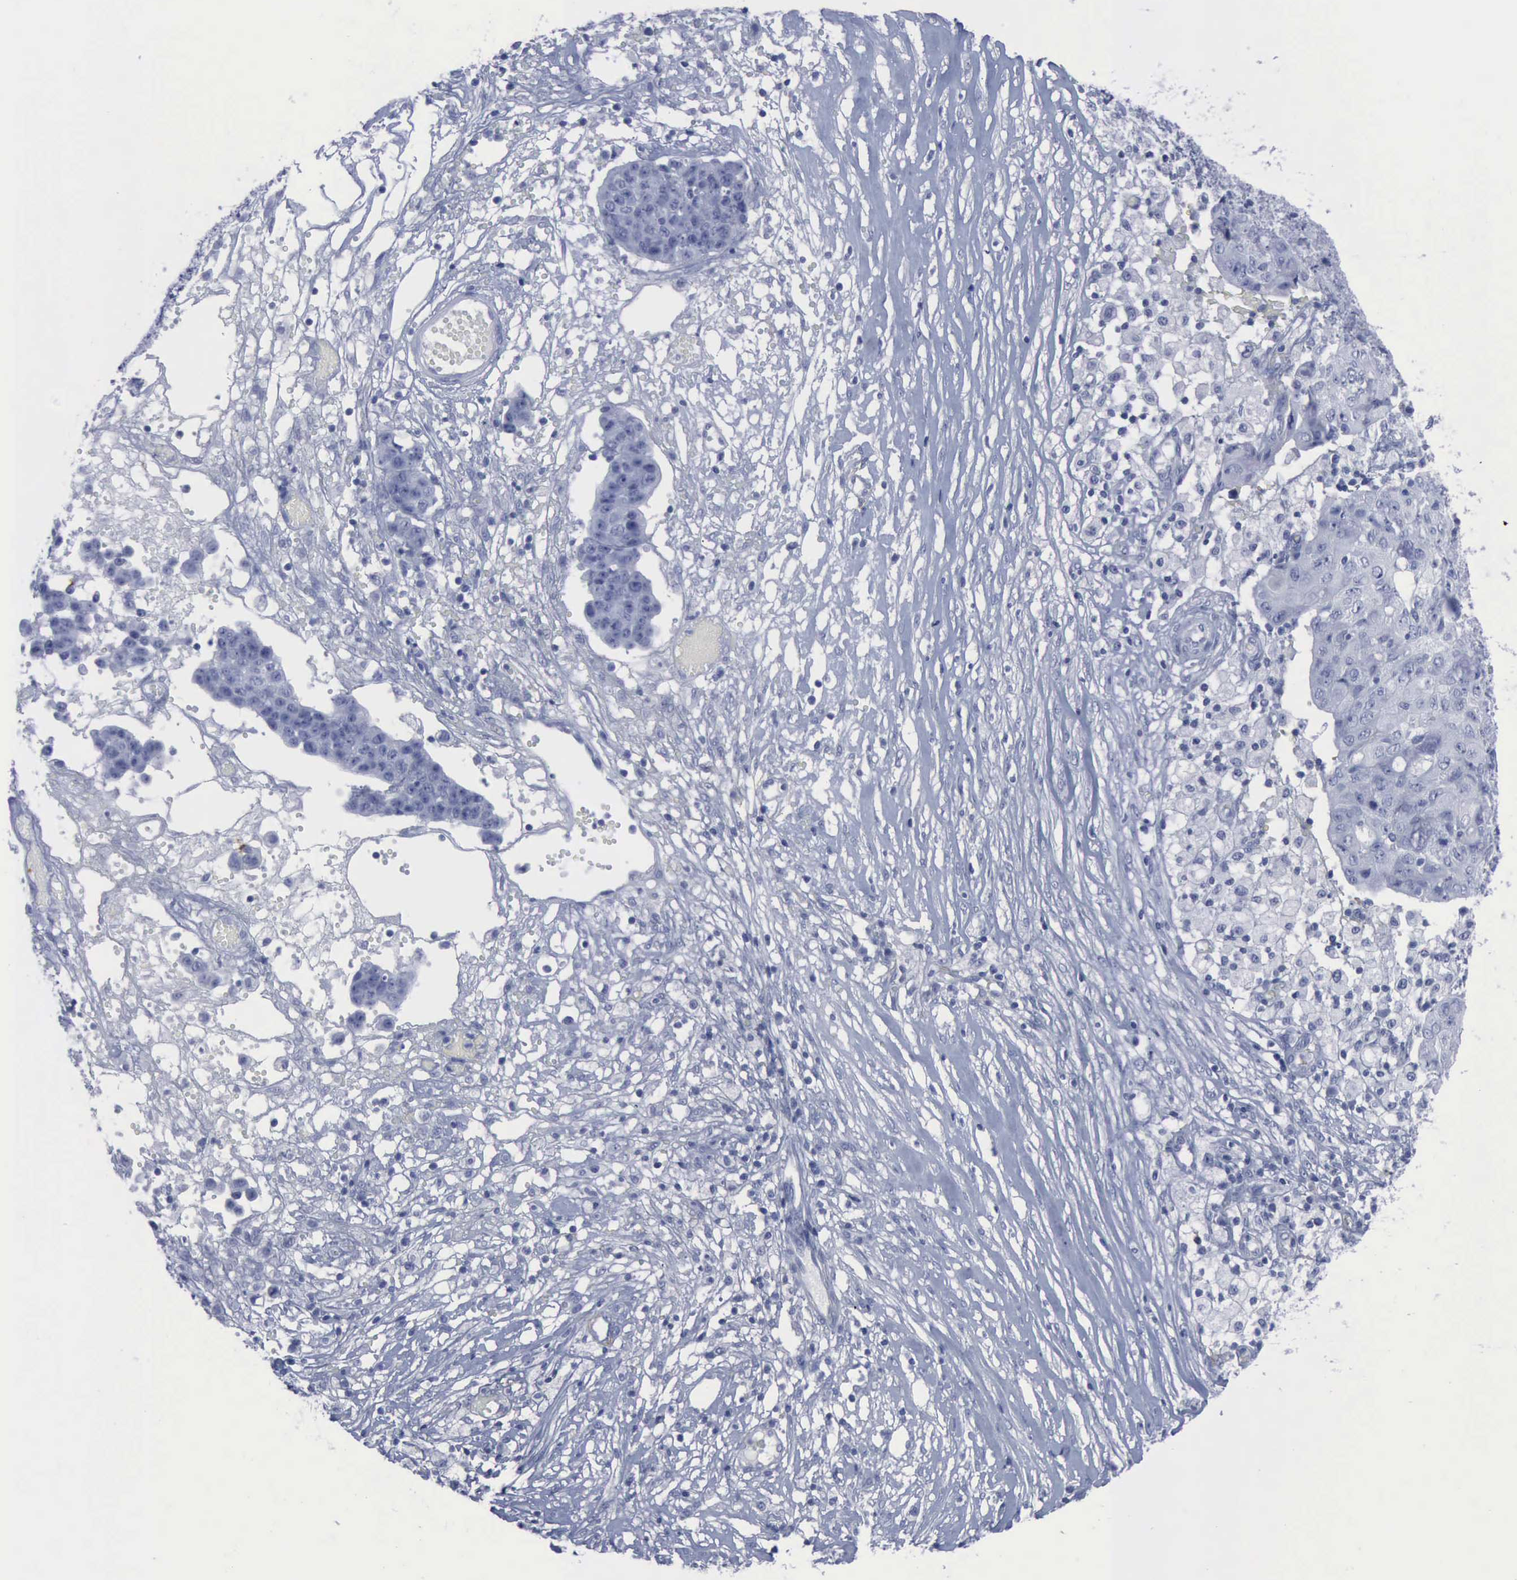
{"staining": {"intensity": "negative", "quantity": "none", "location": "none"}, "tissue": "ovarian cancer", "cell_type": "Tumor cells", "image_type": "cancer", "snomed": [{"axis": "morphology", "description": "Carcinoma, endometroid"}, {"axis": "topography", "description": "Ovary"}], "caption": "Ovarian endometroid carcinoma was stained to show a protein in brown. There is no significant positivity in tumor cells.", "gene": "NGFR", "patient": {"sex": "female", "age": 42}}